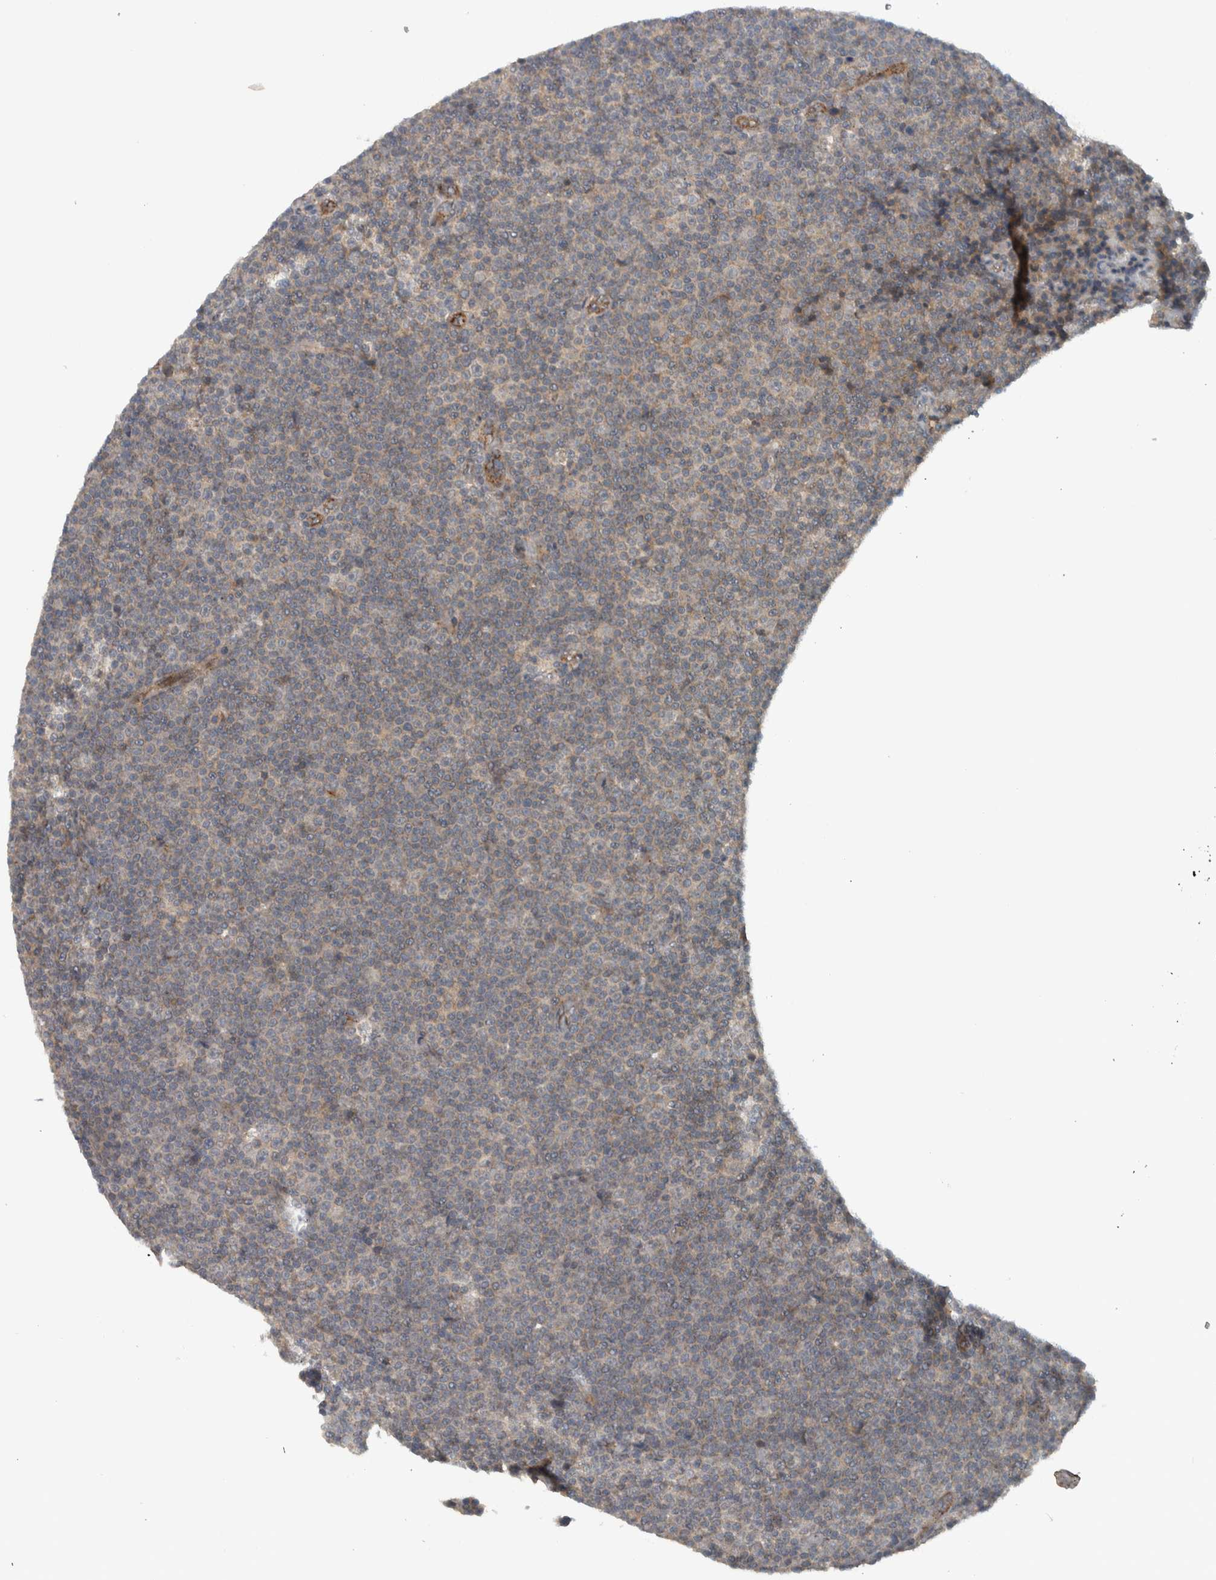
{"staining": {"intensity": "negative", "quantity": "none", "location": "none"}, "tissue": "lymphoma", "cell_type": "Tumor cells", "image_type": "cancer", "snomed": [{"axis": "morphology", "description": "Malignant lymphoma, non-Hodgkin's type, Low grade"}, {"axis": "topography", "description": "Lymph node"}], "caption": "Immunohistochemistry (IHC) micrograph of malignant lymphoma, non-Hodgkin's type (low-grade) stained for a protein (brown), which displays no expression in tumor cells.", "gene": "LBHD1", "patient": {"sex": "female", "age": 67}}